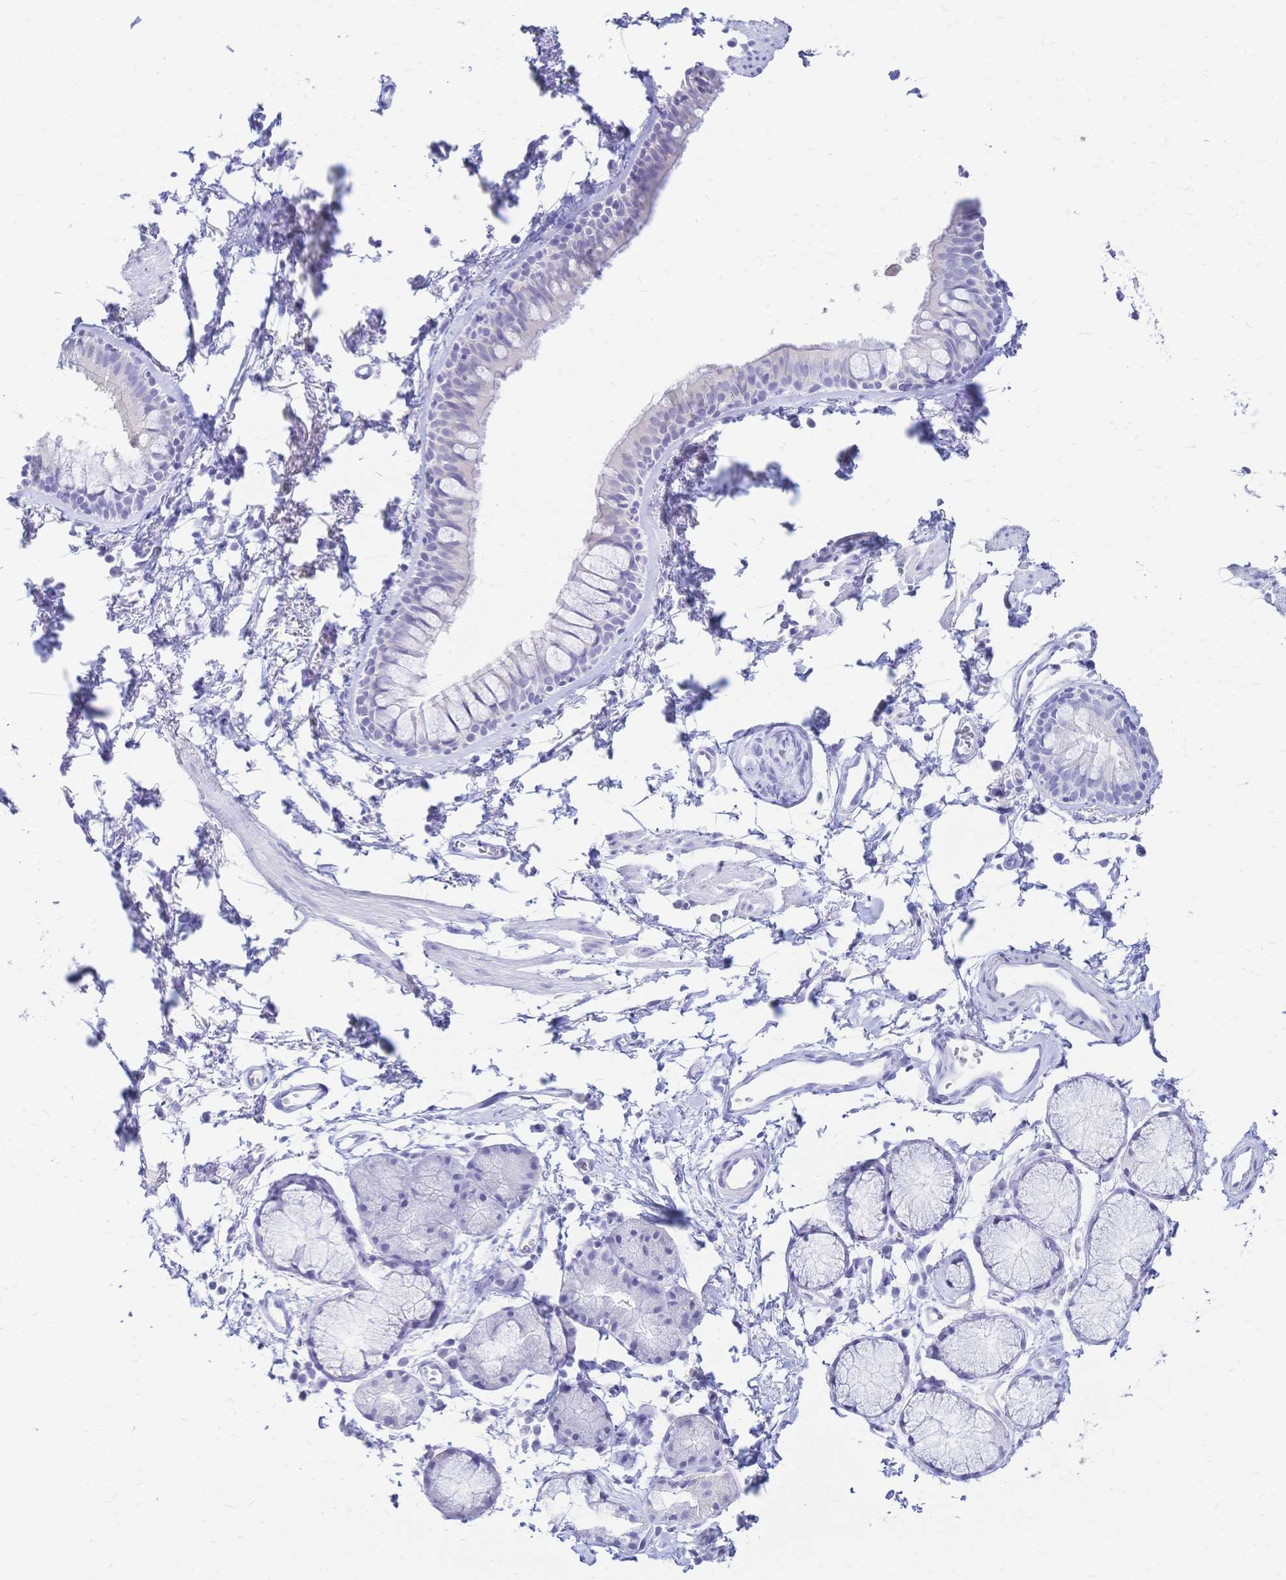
{"staining": {"intensity": "negative", "quantity": "none", "location": "none"}, "tissue": "bronchus", "cell_type": "Respiratory epithelial cells", "image_type": "normal", "snomed": [{"axis": "morphology", "description": "Normal tissue, NOS"}, {"axis": "topography", "description": "Cartilage tissue"}, {"axis": "topography", "description": "Bronchus"}], "caption": "Immunohistochemistry of benign bronchus exhibits no expression in respiratory epithelial cells. Brightfield microscopy of immunohistochemistry (IHC) stained with DAB (brown) and hematoxylin (blue), captured at high magnification.", "gene": "FA2H", "patient": {"sex": "female", "age": 79}}